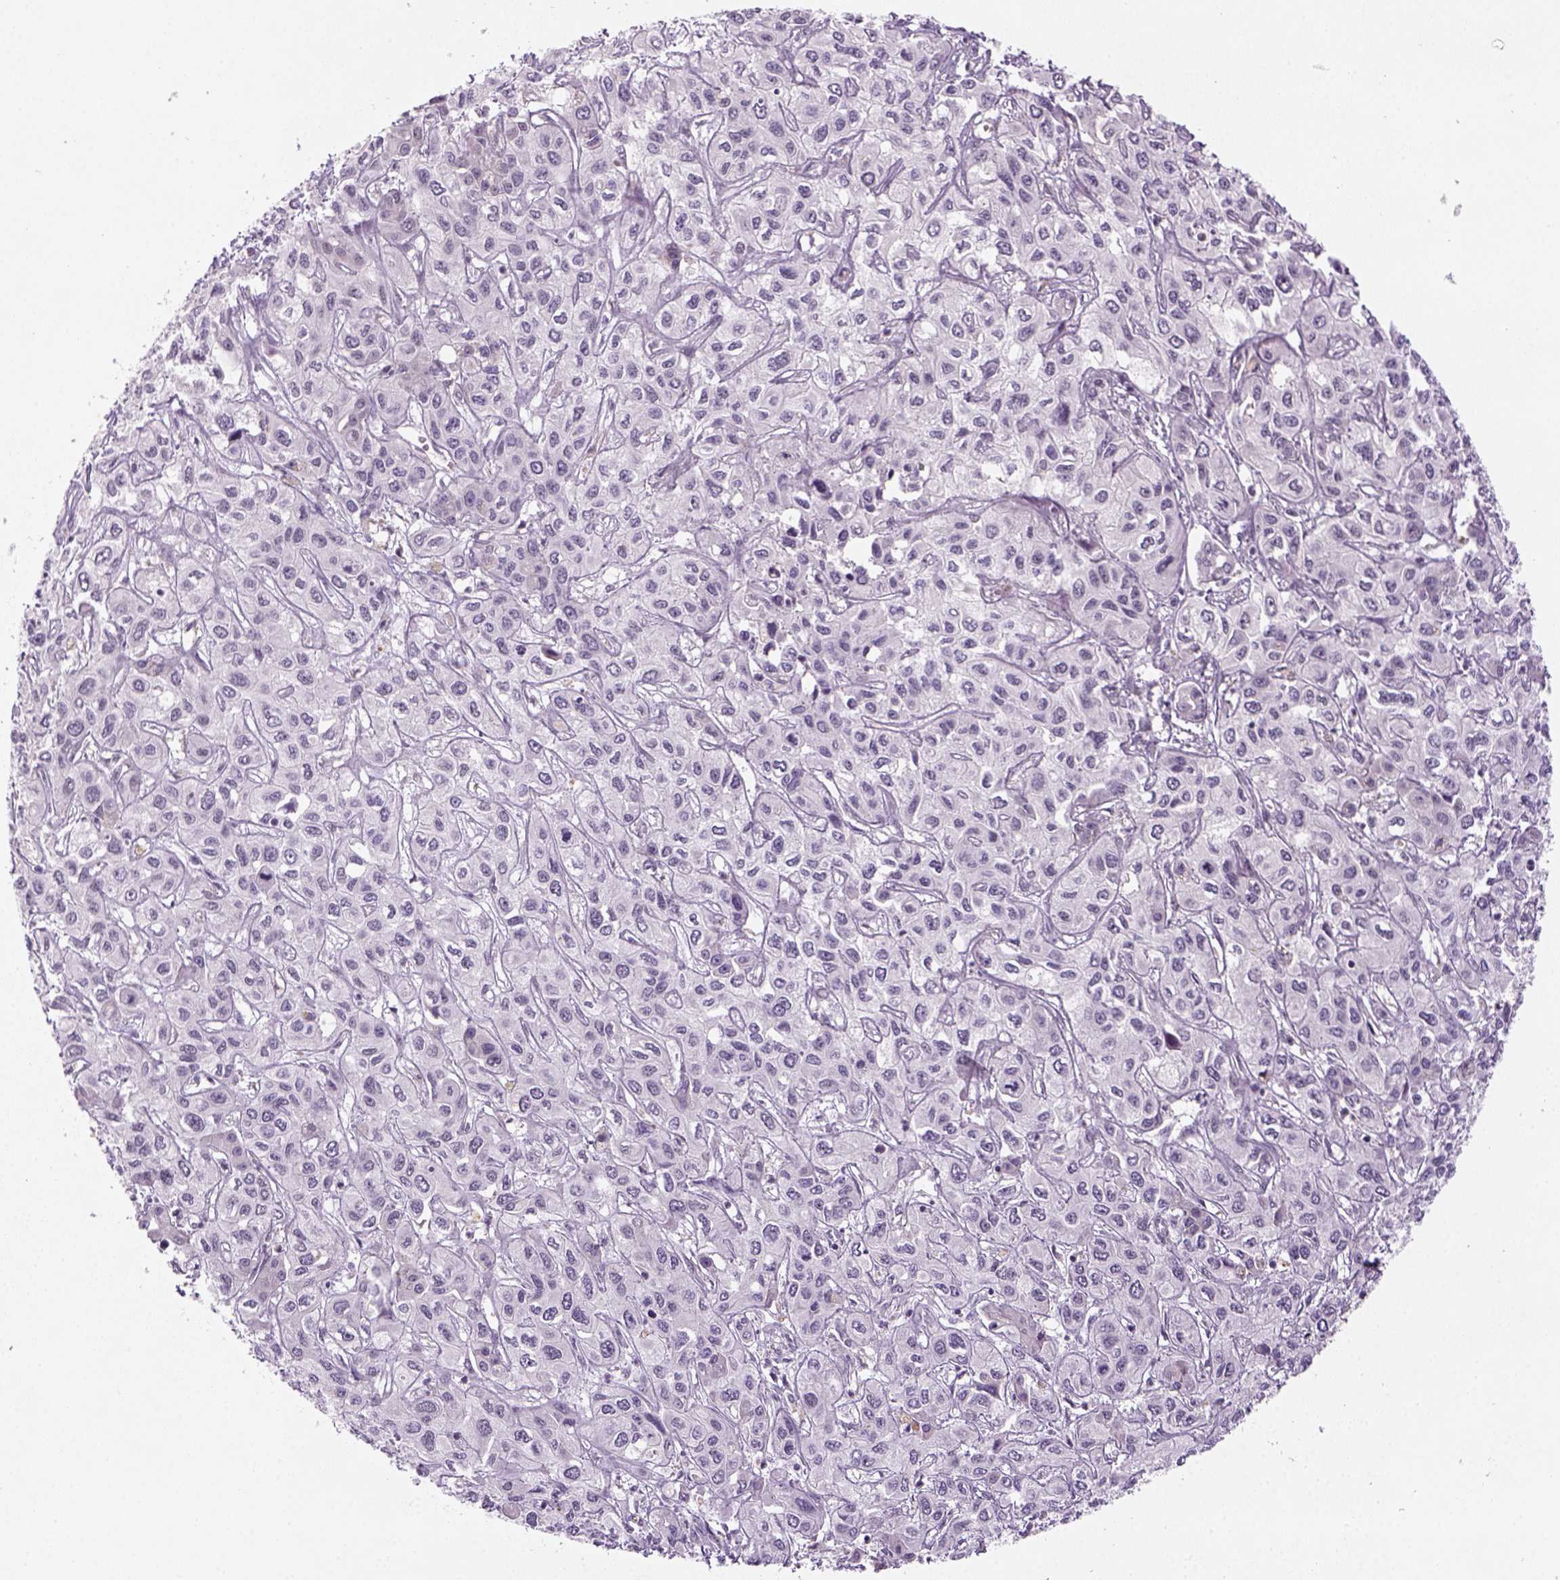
{"staining": {"intensity": "negative", "quantity": "none", "location": "none"}, "tissue": "liver cancer", "cell_type": "Tumor cells", "image_type": "cancer", "snomed": [{"axis": "morphology", "description": "Cholangiocarcinoma"}, {"axis": "topography", "description": "Liver"}], "caption": "DAB immunohistochemical staining of human liver cancer (cholangiocarcinoma) demonstrates no significant expression in tumor cells.", "gene": "MAGEB3", "patient": {"sex": "female", "age": 66}}